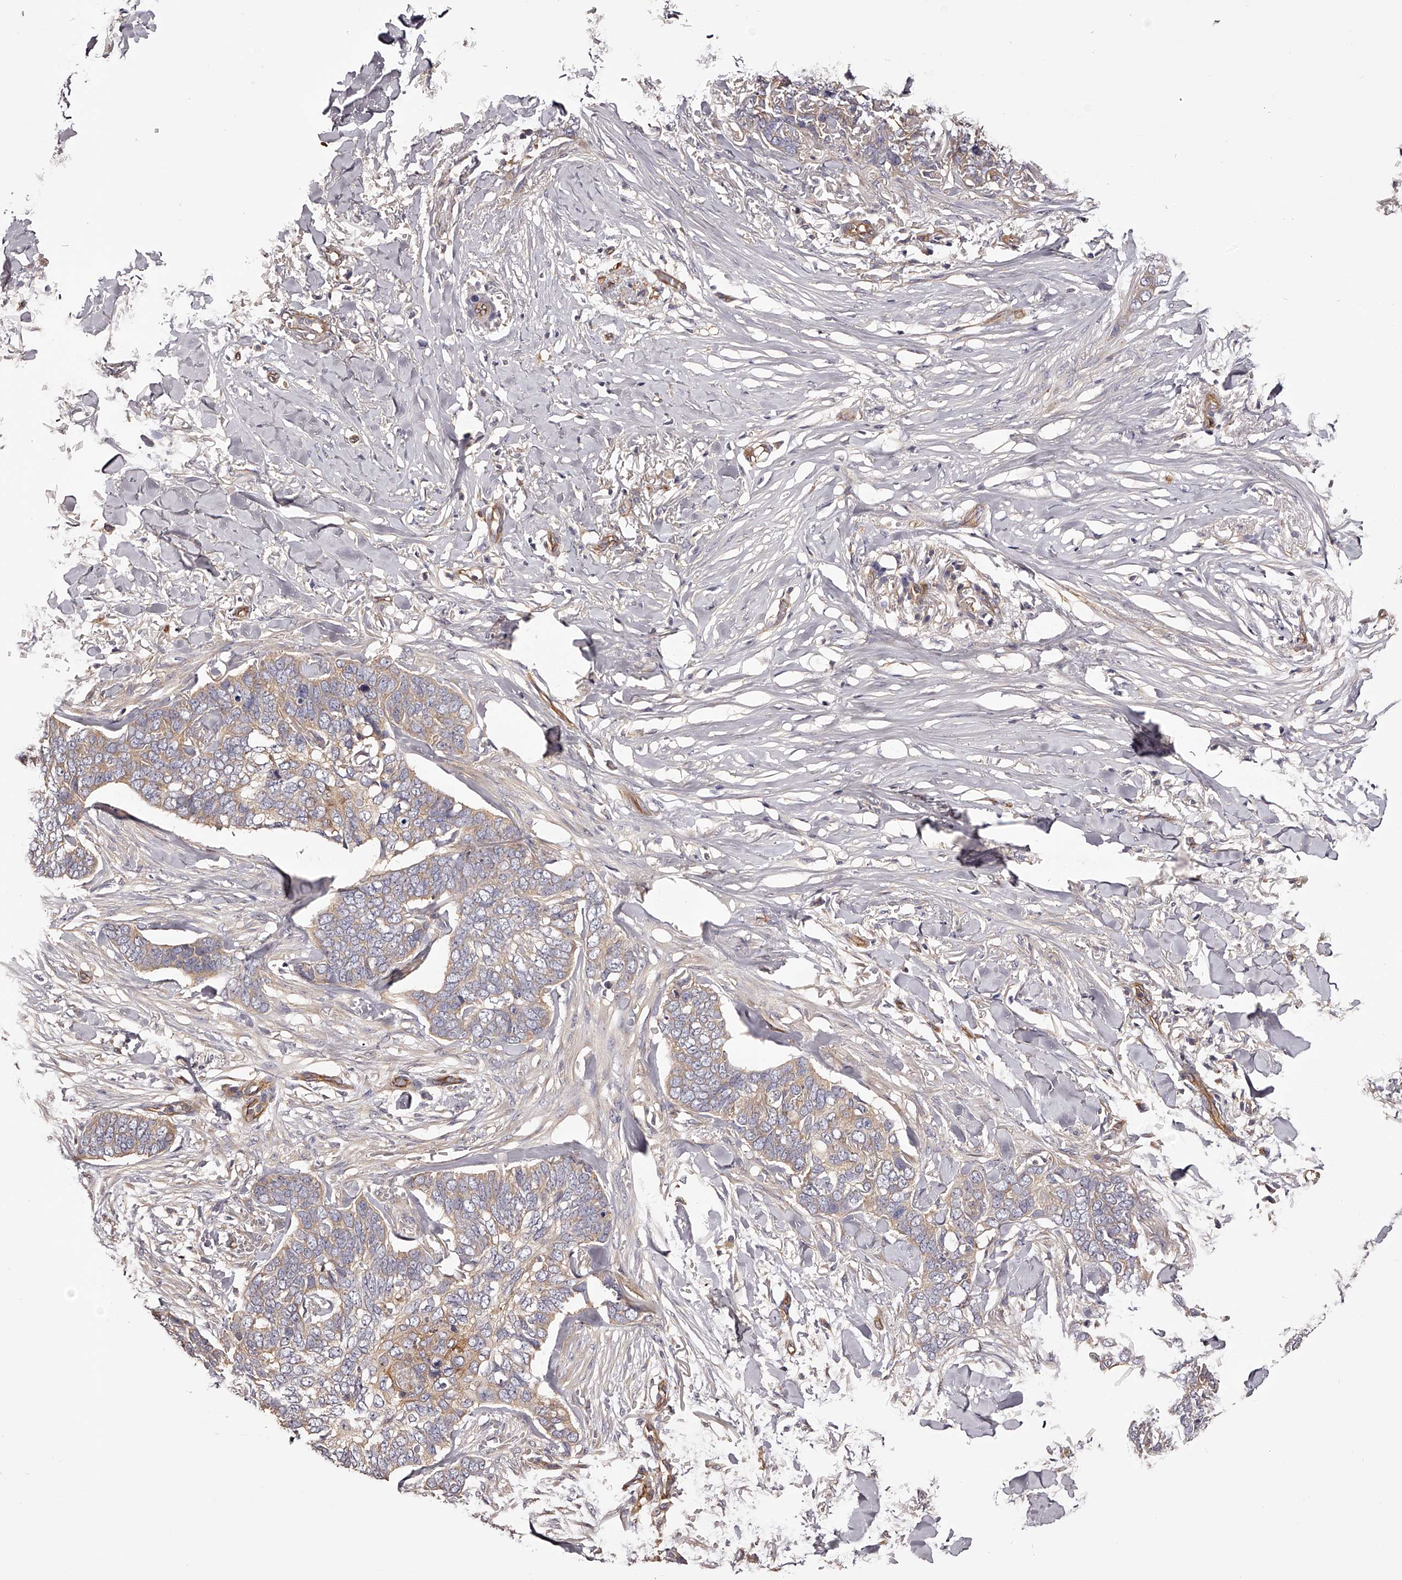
{"staining": {"intensity": "weak", "quantity": ">75%", "location": "cytoplasmic/membranous"}, "tissue": "skin cancer", "cell_type": "Tumor cells", "image_type": "cancer", "snomed": [{"axis": "morphology", "description": "Normal tissue, NOS"}, {"axis": "morphology", "description": "Basal cell carcinoma"}, {"axis": "topography", "description": "Skin"}], "caption": "Immunohistochemistry (IHC) photomicrograph of human skin cancer stained for a protein (brown), which displays low levels of weak cytoplasmic/membranous positivity in about >75% of tumor cells.", "gene": "LTV1", "patient": {"sex": "male", "age": 77}}